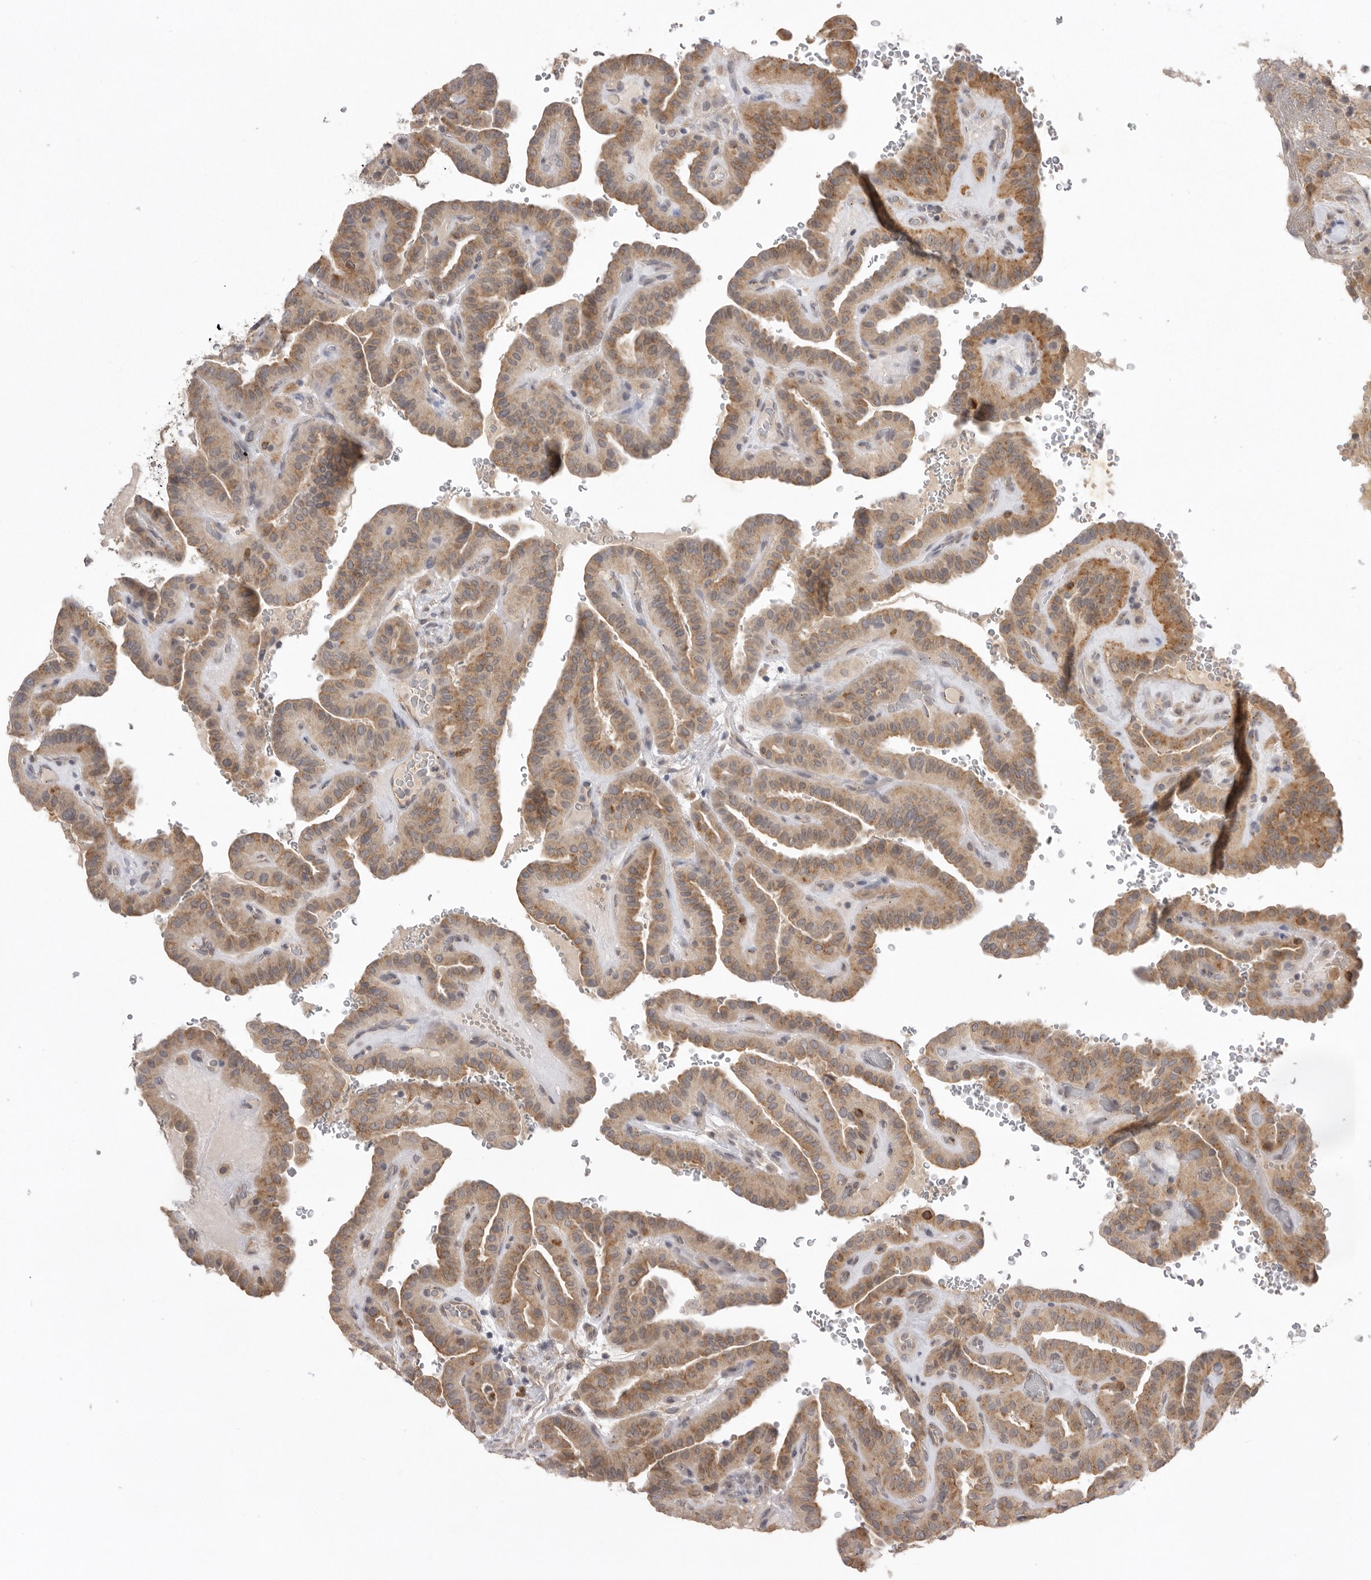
{"staining": {"intensity": "moderate", "quantity": ">75%", "location": "cytoplasmic/membranous"}, "tissue": "thyroid cancer", "cell_type": "Tumor cells", "image_type": "cancer", "snomed": [{"axis": "morphology", "description": "Papillary adenocarcinoma, NOS"}, {"axis": "topography", "description": "Thyroid gland"}], "caption": "Immunohistochemistry (DAB (3,3'-diaminobenzidine)) staining of human thyroid papillary adenocarcinoma shows moderate cytoplasmic/membranous protein staining in approximately >75% of tumor cells.", "gene": "TLR3", "patient": {"sex": "male", "age": 77}}